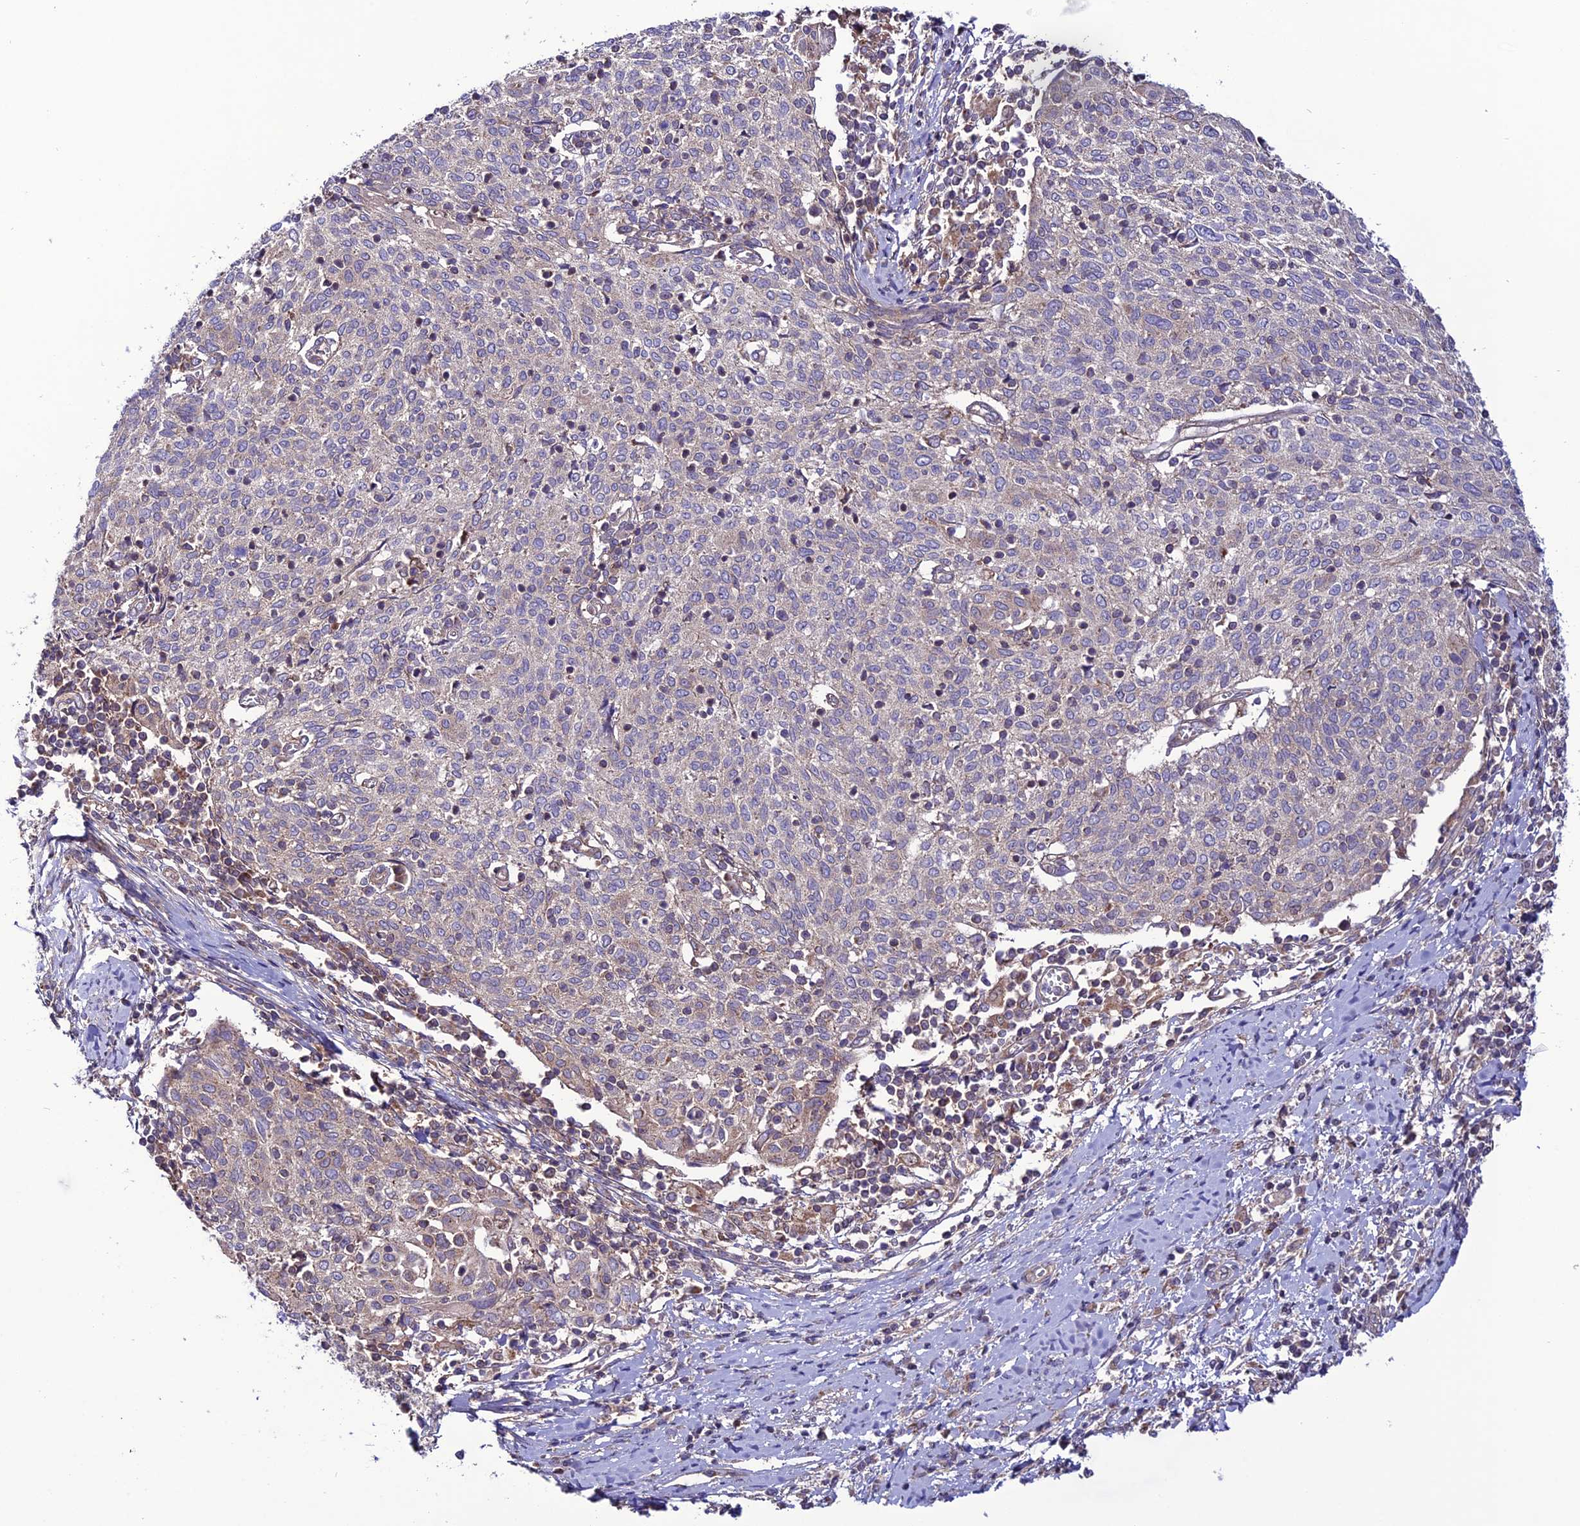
{"staining": {"intensity": "negative", "quantity": "none", "location": "none"}, "tissue": "cervical cancer", "cell_type": "Tumor cells", "image_type": "cancer", "snomed": [{"axis": "morphology", "description": "Squamous cell carcinoma, NOS"}, {"axis": "topography", "description": "Cervix"}], "caption": "DAB (3,3'-diaminobenzidine) immunohistochemical staining of squamous cell carcinoma (cervical) shows no significant staining in tumor cells. (DAB (3,3'-diaminobenzidine) IHC visualized using brightfield microscopy, high magnification).", "gene": "PPIL3", "patient": {"sex": "female", "age": 52}}